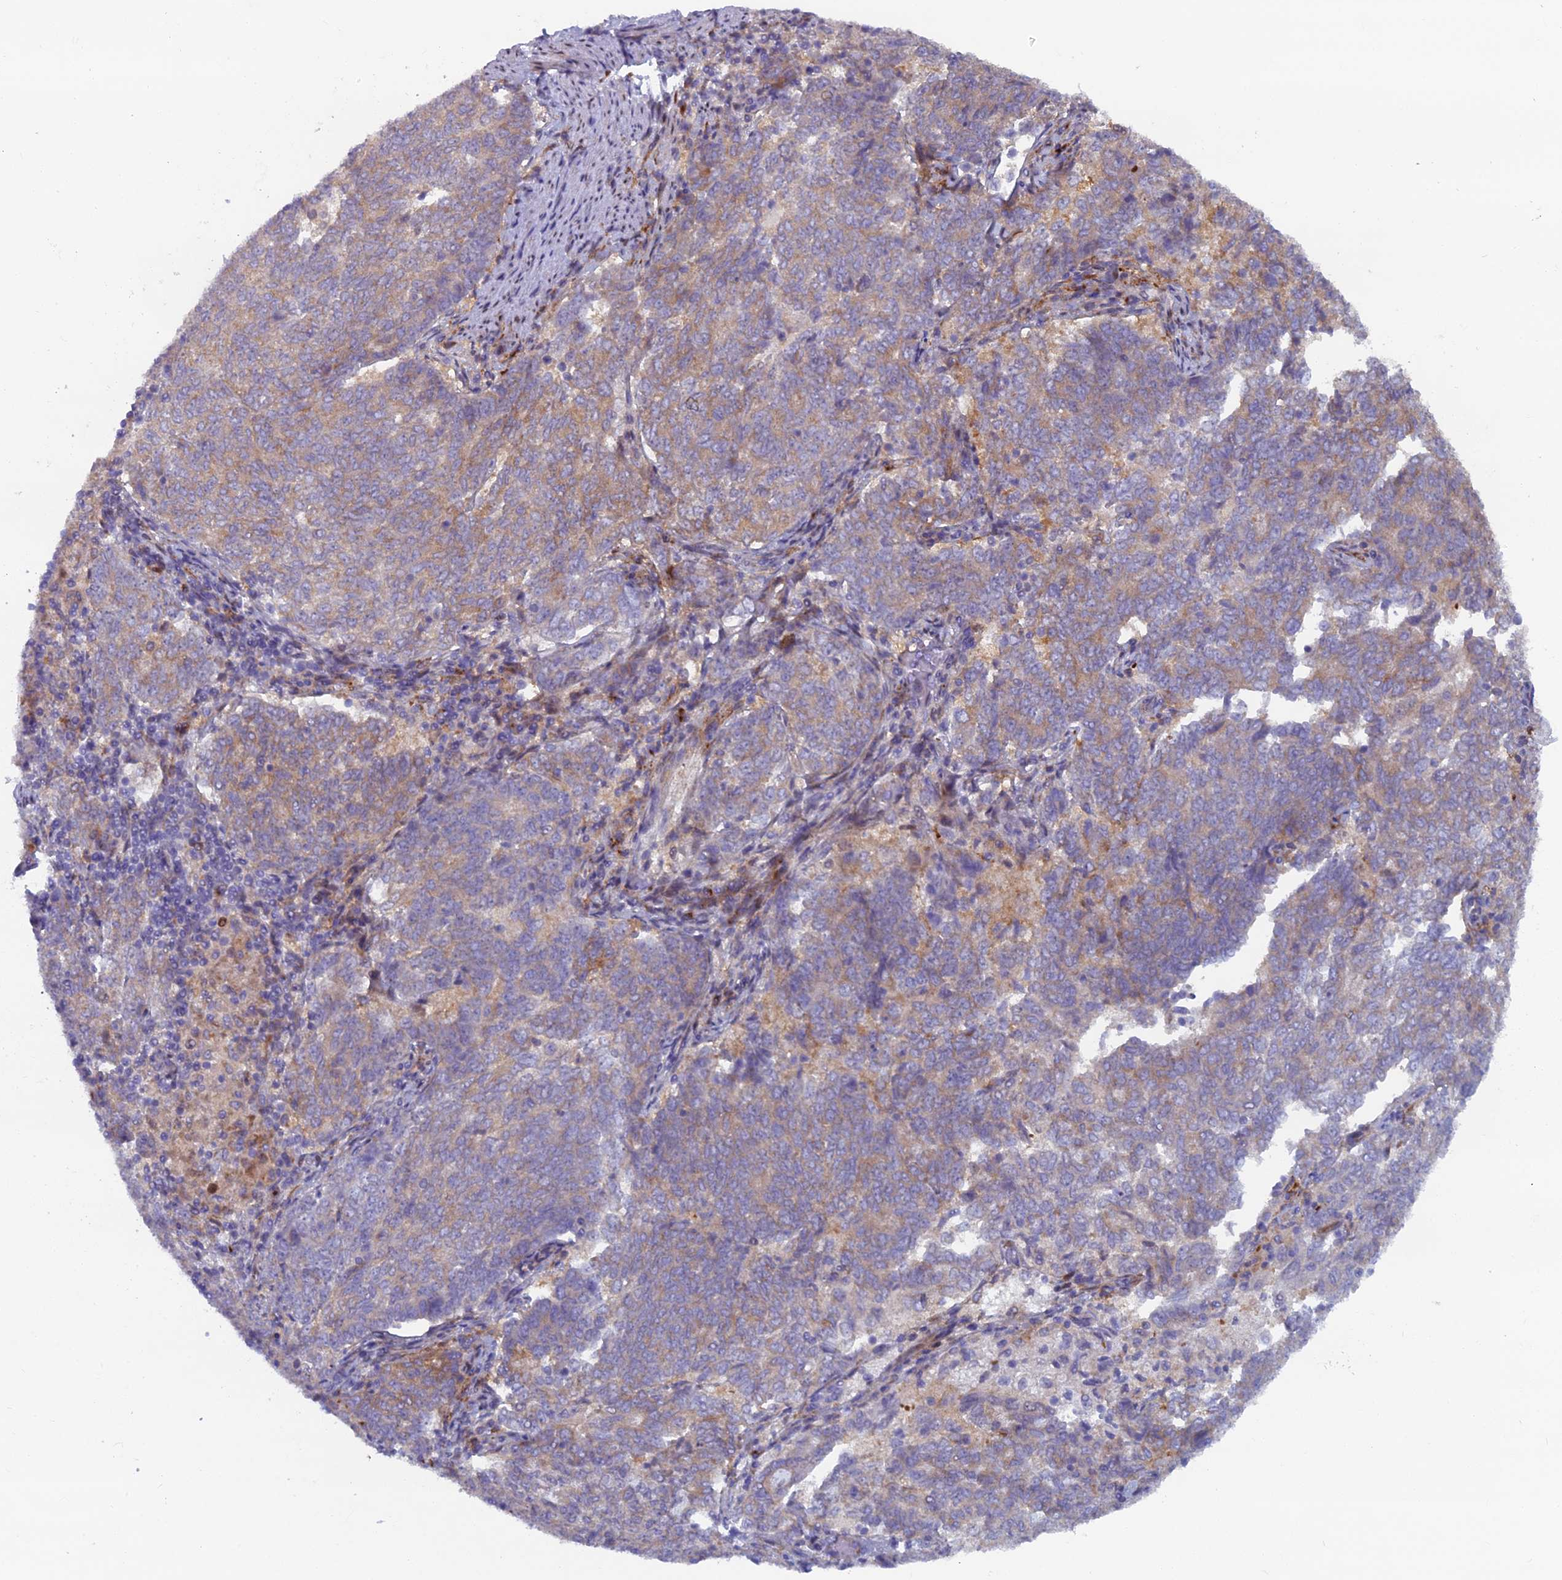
{"staining": {"intensity": "moderate", "quantity": "25%-75%", "location": "cytoplasmic/membranous"}, "tissue": "endometrial cancer", "cell_type": "Tumor cells", "image_type": "cancer", "snomed": [{"axis": "morphology", "description": "Adenocarcinoma, NOS"}, {"axis": "topography", "description": "Endometrium"}], "caption": "About 25%-75% of tumor cells in endometrial cancer (adenocarcinoma) display moderate cytoplasmic/membranous protein expression as visualized by brown immunohistochemical staining.", "gene": "B9D2", "patient": {"sex": "female", "age": 80}}